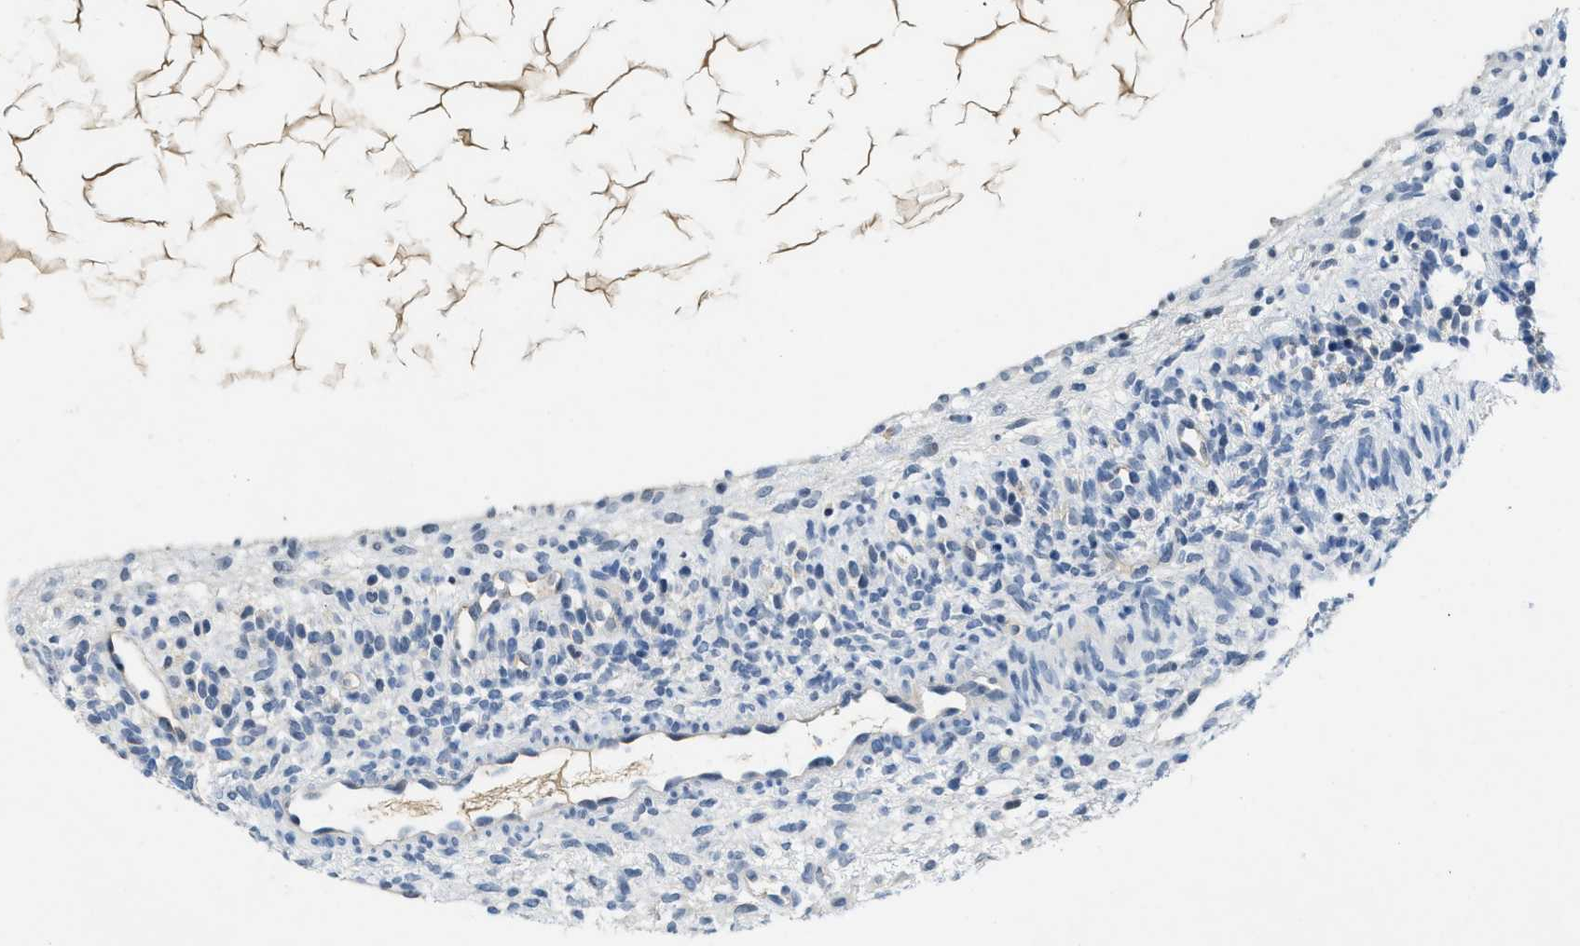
{"staining": {"intensity": "negative", "quantity": "none", "location": "none"}, "tissue": "ovary", "cell_type": "Ovarian stroma cells", "image_type": "normal", "snomed": [{"axis": "morphology", "description": "Normal tissue, NOS"}, {"axis": "morphology", "description": "Cyst, NOS"}, {"axis": "topography", "description": "Ovary"}], "caption": "There is no significant expression in ovarian stroma cells of ovary.", "gene": "SLCO2A1", "patient": {"sex": "female", "age": 18}}